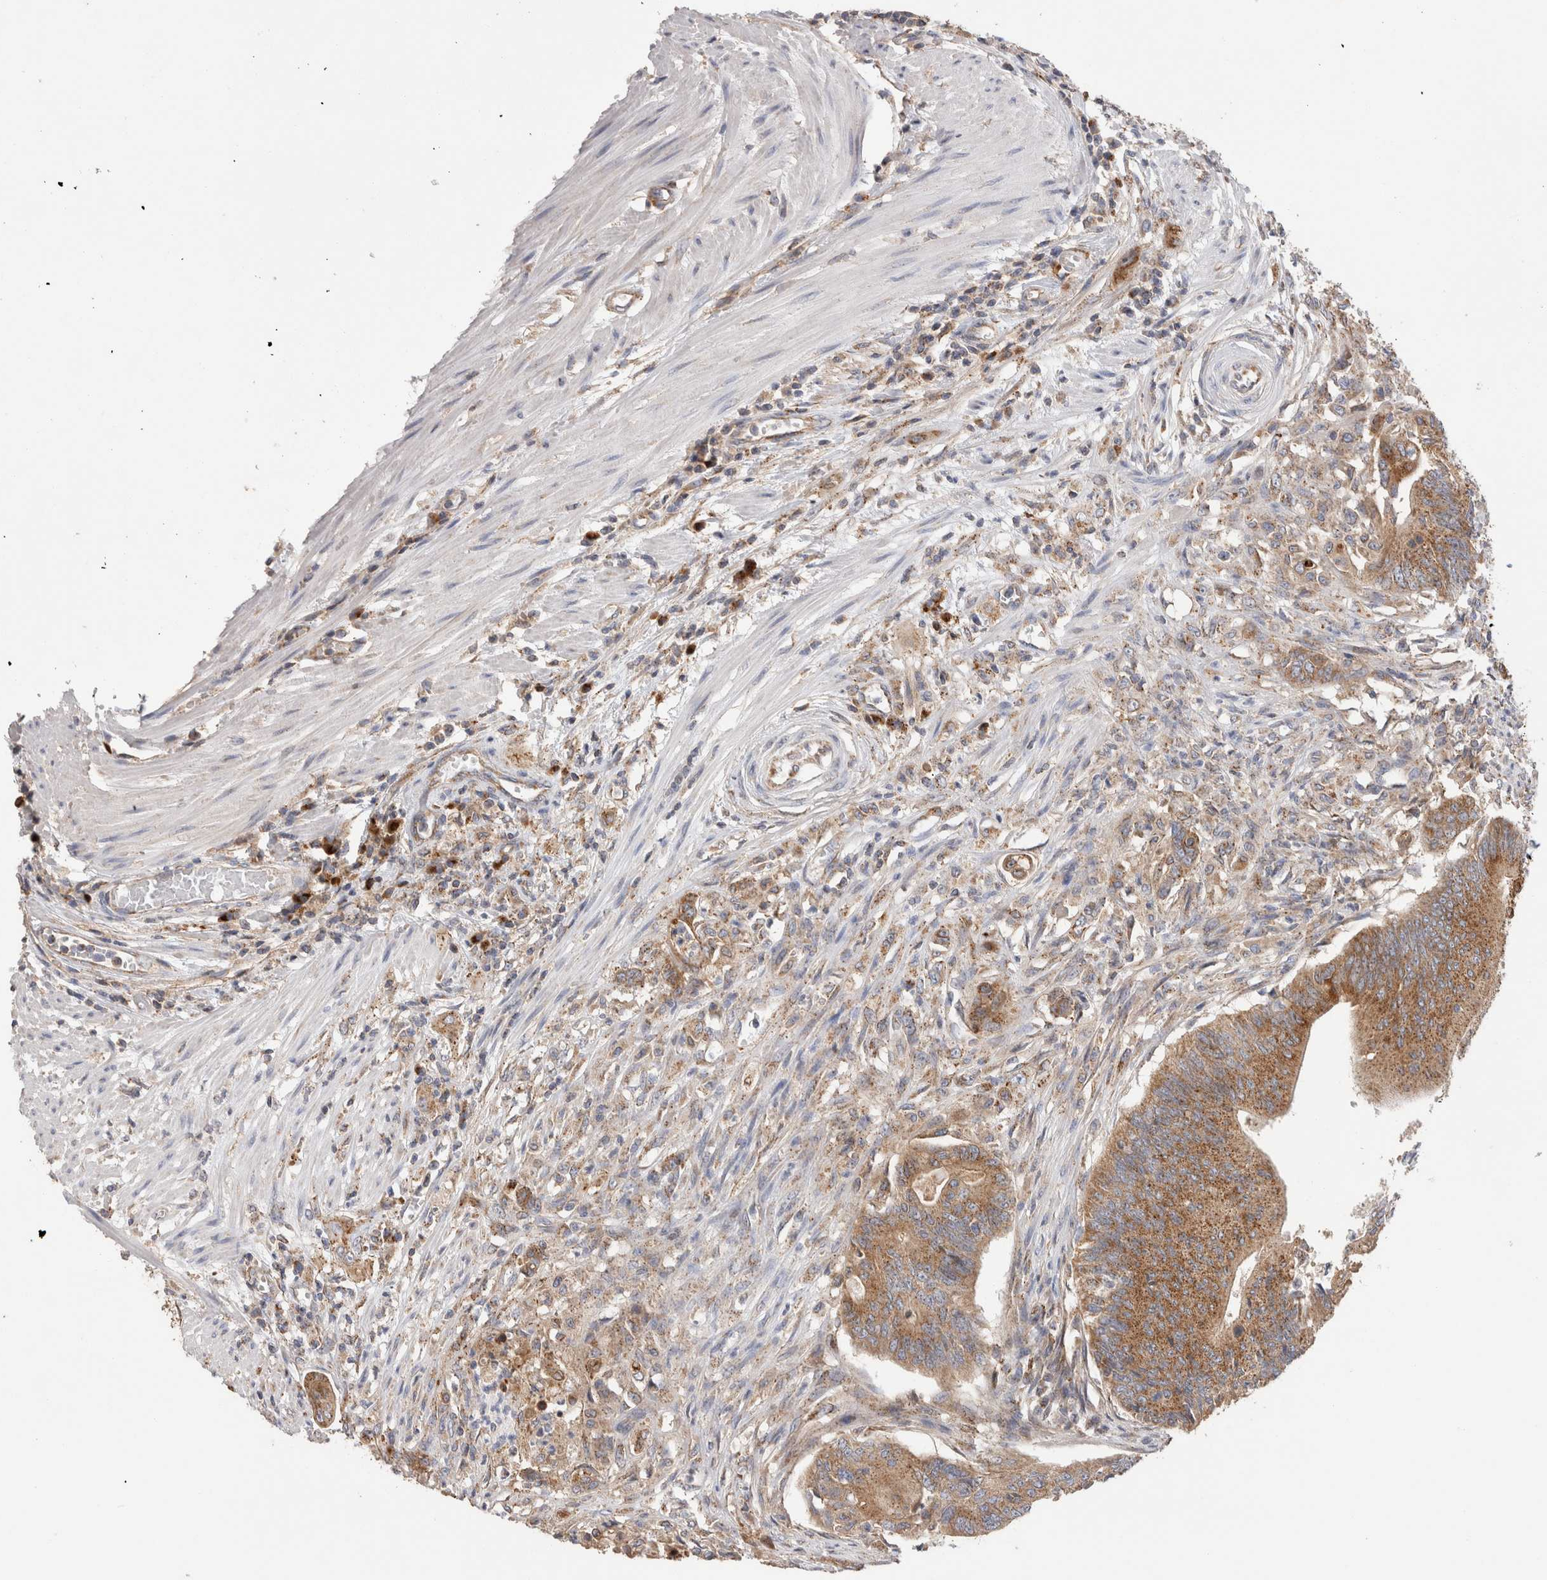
{"staining": {"intensity": "moderate", "quantity": ">75%", "location": "cytoplasmic/membranous"}, "tissue": "colorectal cancer", "cell_type": "Tumor cells", "image_type": "cancer", "snomed": [{"axis": "morphology", "description": "Adenoma, NOS"}, {"axis": "morphology", "description": "Adenocarcinoma, NOS"}, {"axis": "topography", "description": "Colon"}], "caption": "Tumor cells reveal moderate cytoplasmic/membranous expression in approximately >75% of cells in colorectal adenoma.", "gene": "IARS2", "patient": {"sex": "male", "age": 79}}